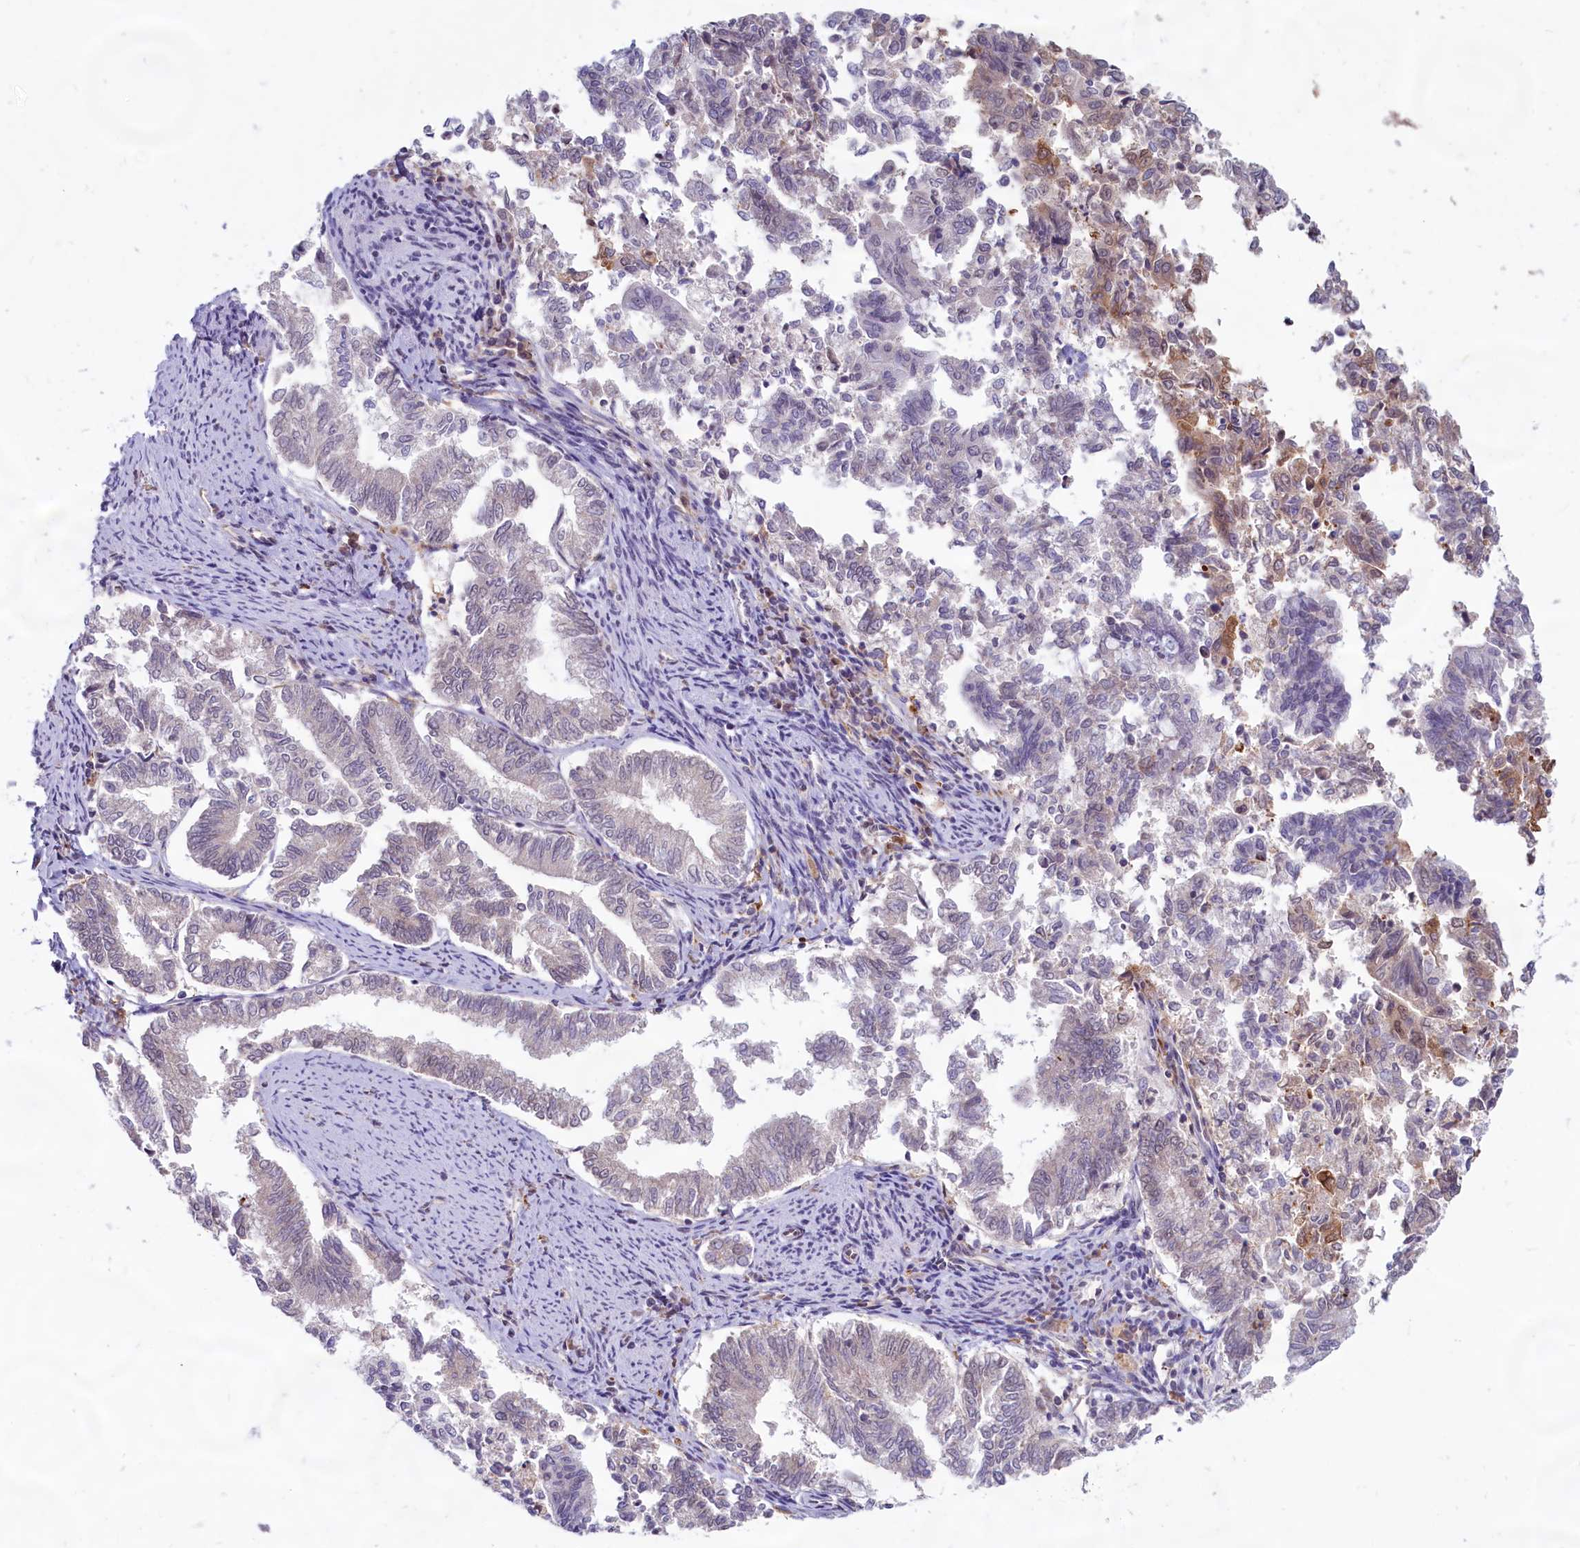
{"staining": {"intensity": "moderate", "quantity": "<25%", "location": "cytoplasmic/membranous"}, "tissue": "endometrial cancer", "cell_type": "Tumor cells", "image_type": "cancer", "snomed": [{"axis": "morphology", "description": "Adenocarcinoma, NOS"}, {"axis": "topography", "description": "Endometrium"}], "caption": "Immunohistochemical staining of adenocarcinoma (endometrial) exhibits moderate cytoplasmic/membranous protein positivity in about <25% of tumor cells.", "gene": "C1D", "patient": {"sex": "female", "age": 79}}